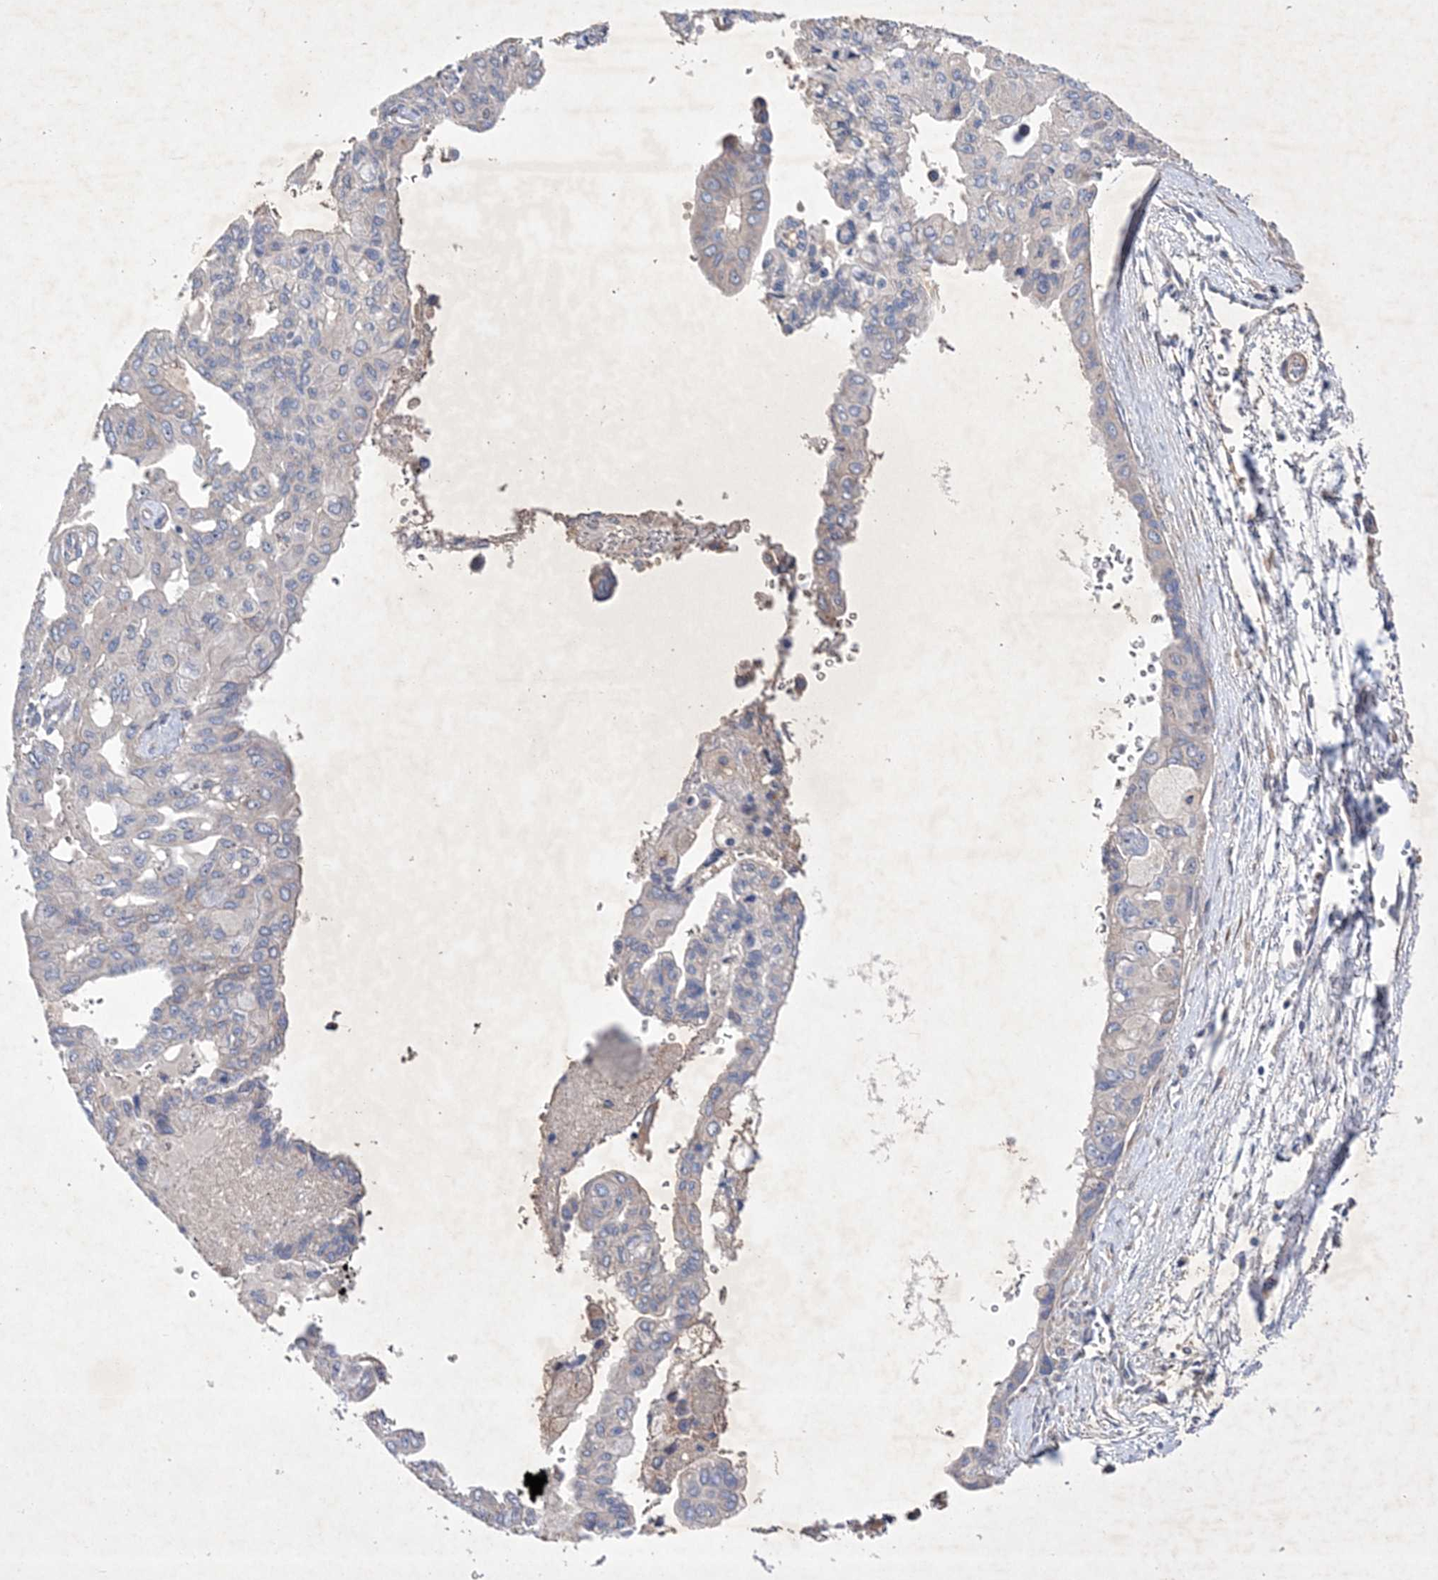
{"staining": {"intensity": "negative", "quantity": "none", "location": "none"}, "tissue": "pancreatic cancer", "cell_type": "Tumor cells", "image_type": "cancer", "snomed": [{"axis": "morphology", "description": "Adenocarcinoma, NOS"}, {"axis": "topography", "description": "Pancreas"}], "caption": "DAB immunohistochemical staining of human pancreatic cancer displays no significant positivity in tumor cells.", "gene": "METTL8", "patient": {"sex": "male", "age": 51}}